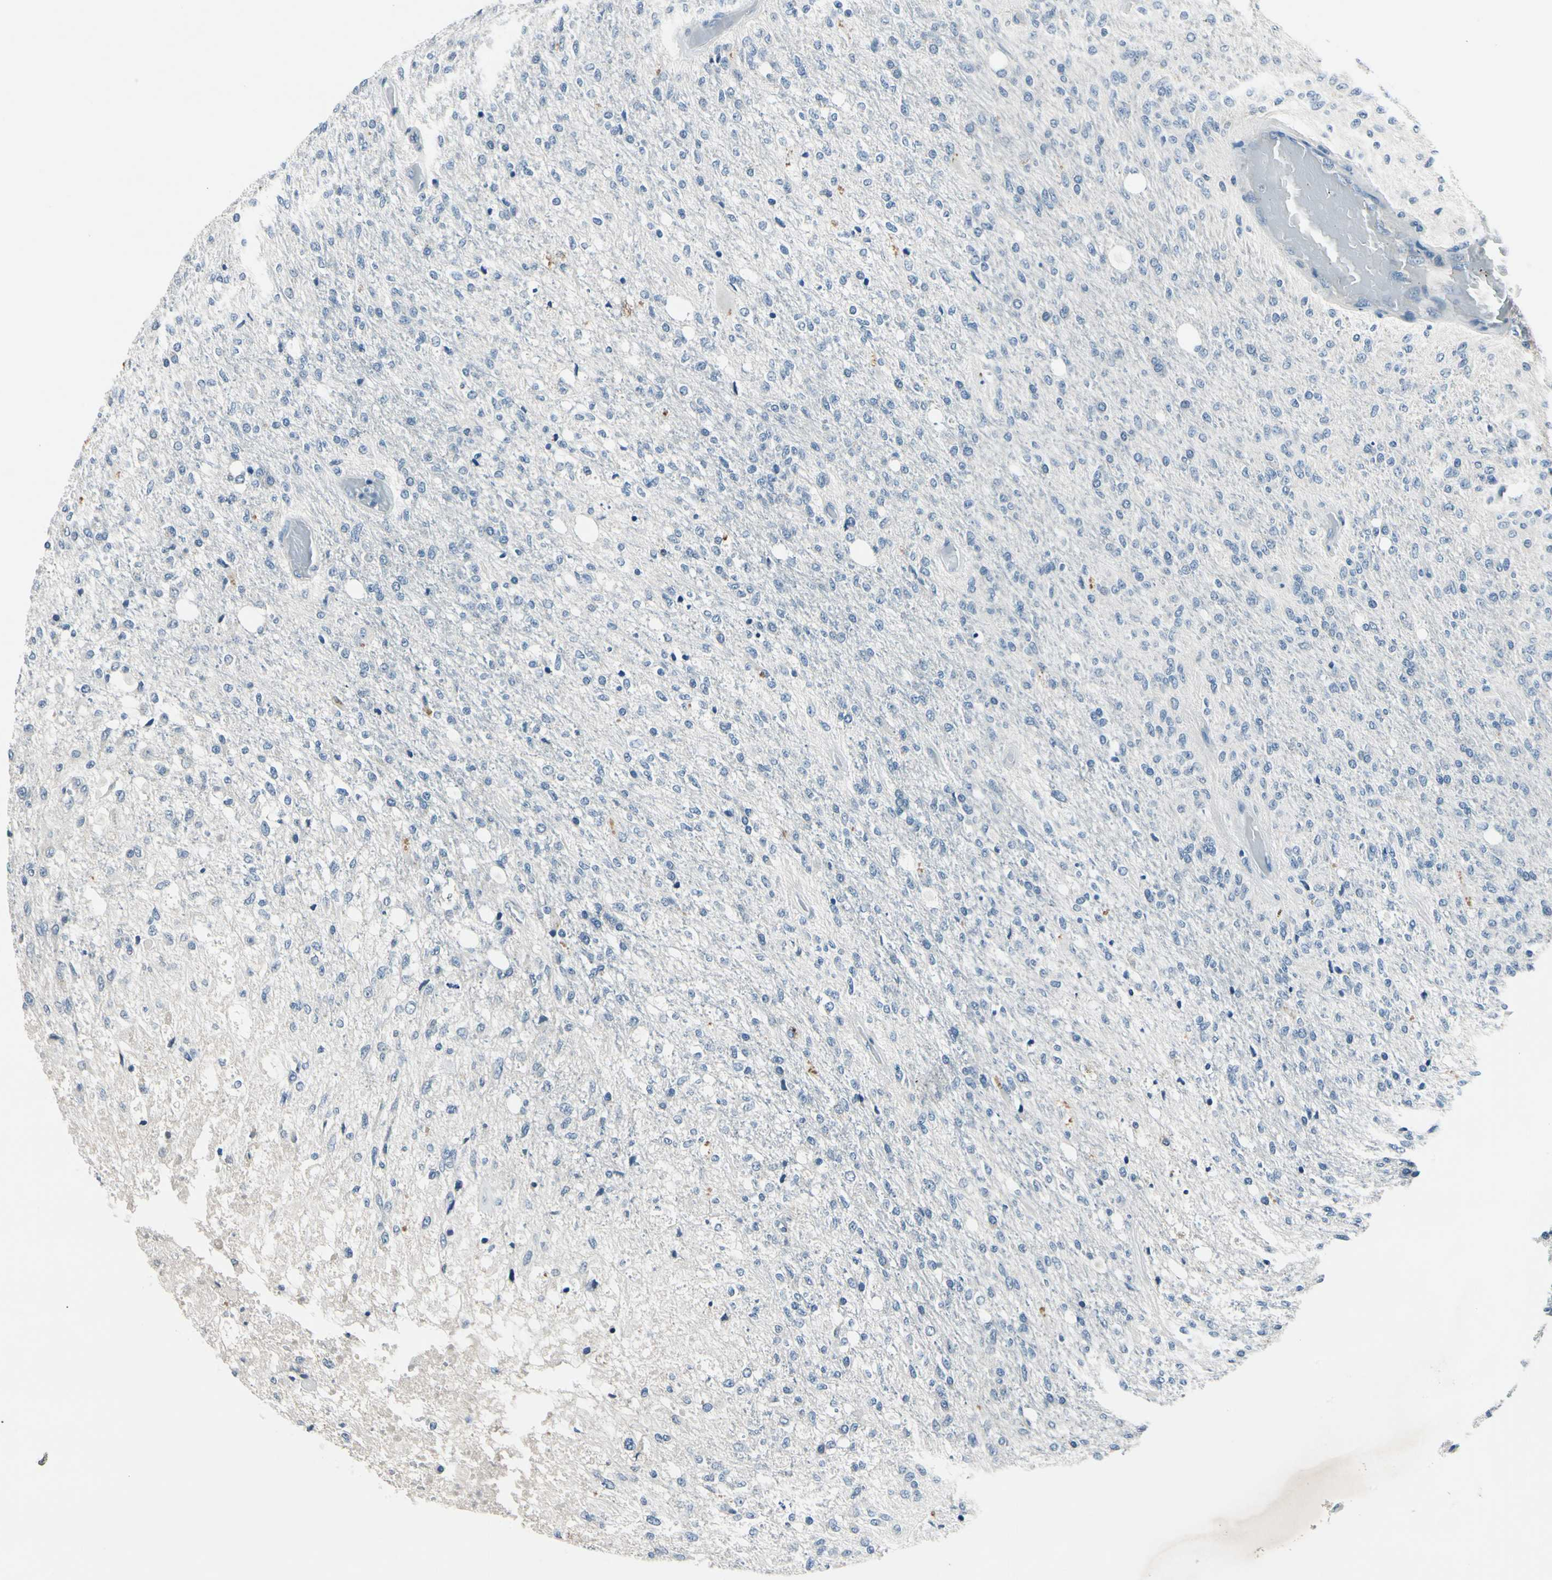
{"staining": {"intensity": "weak", "quantity": "<25%", "location": "cytoplasmic/membranous"}, "tissue": "glioma", "cell_type": "Tumor cells", "image_type": "cancer", "snomed": [{"axis": "morphology", "description": "Normal tissue, NOS"}, {"axis": "morphology", "description": "Glioma, malignant, High grade"}, {"axis": "topography", "description": "Cerebral cortex"}], "caption": "Tumor cells are negative for brown protein staining in malignant high-grade glioma.", "gene": "SELENOK", "patient": {"sex": "male", "age": 77}}